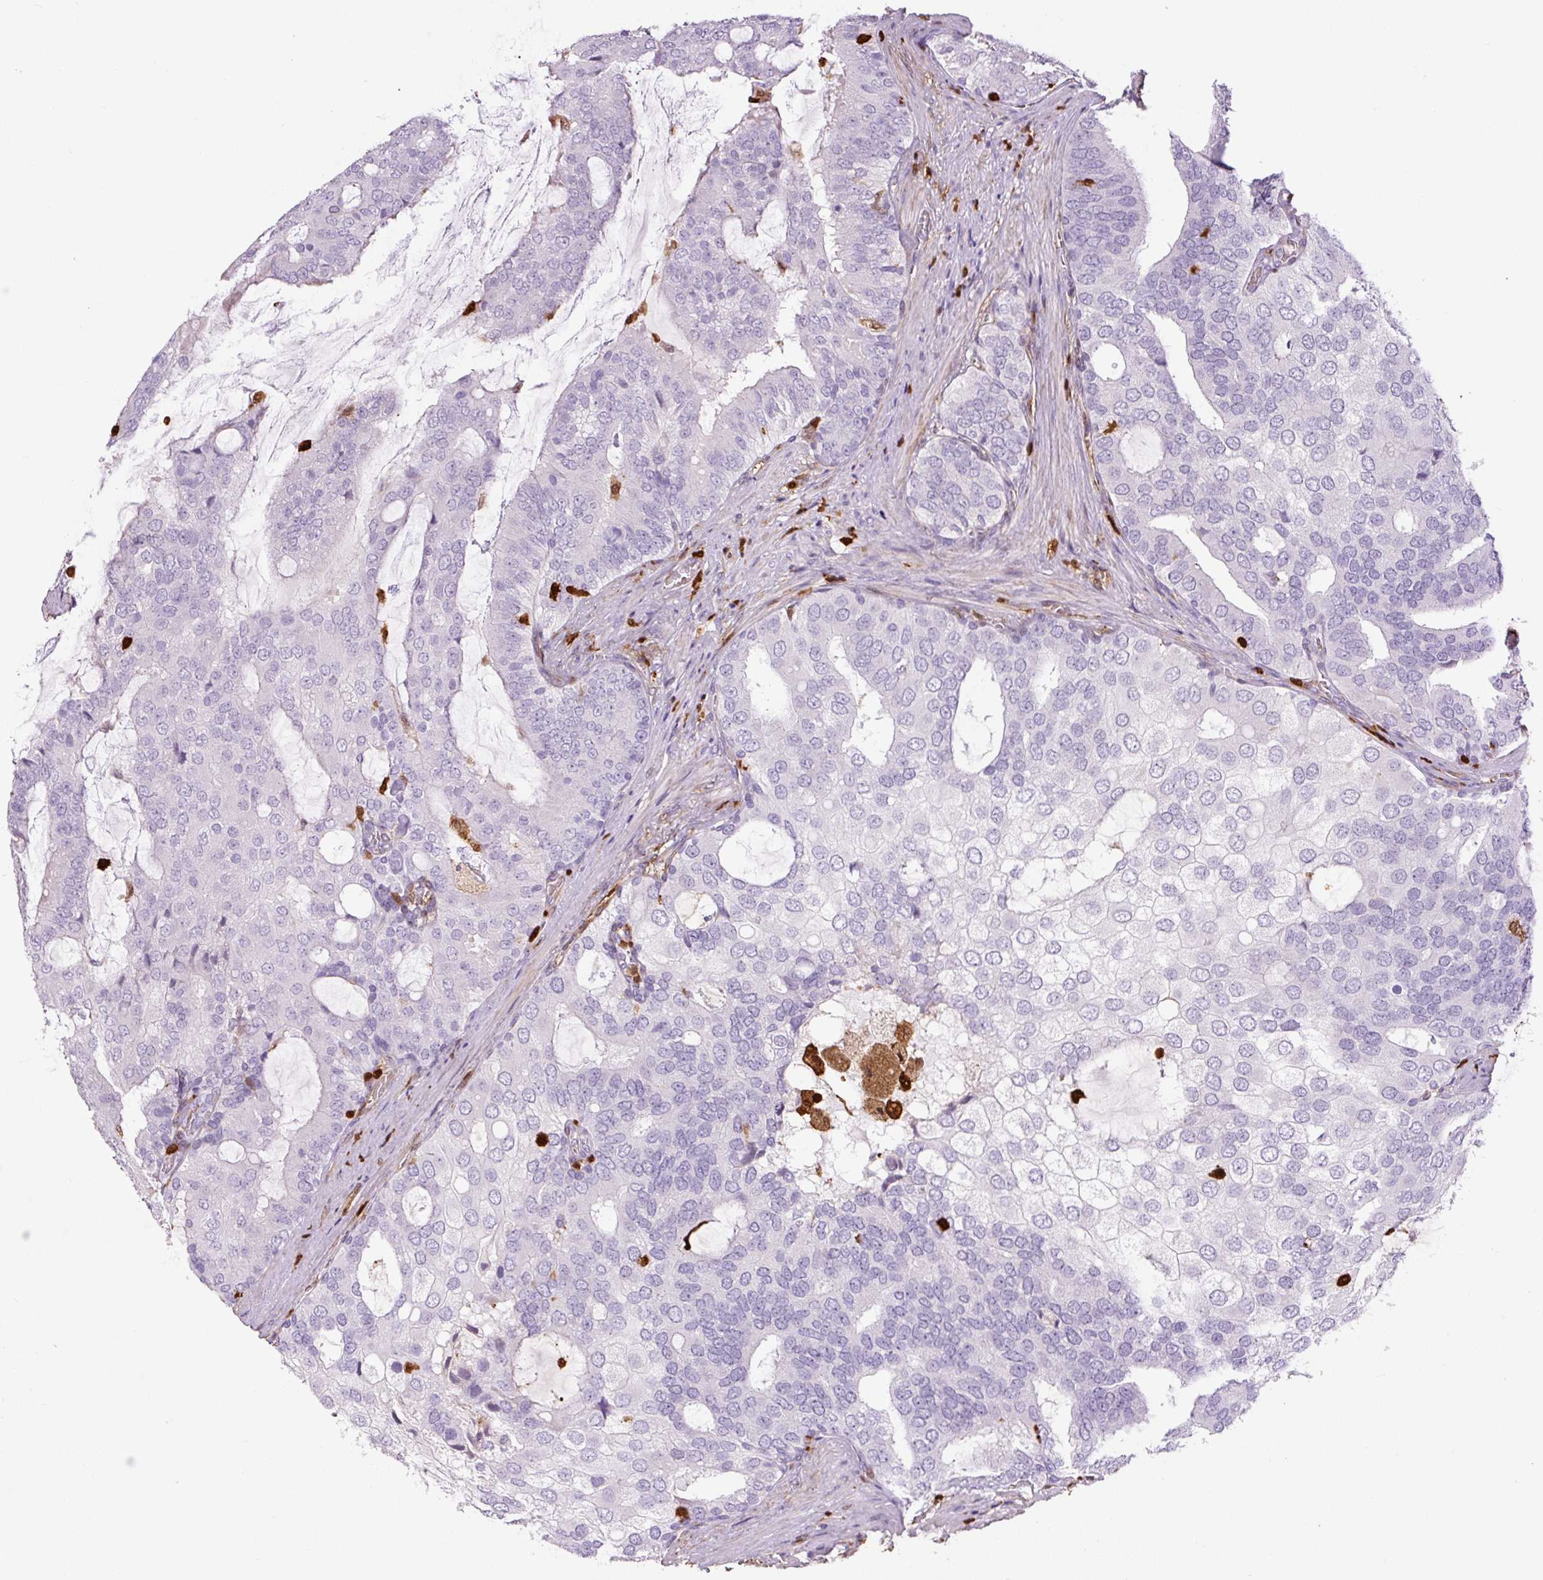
{"staining": {"intensity": "negative", "quantity": "none", "location": "none"}, "tissue": "prostate cancer", "cell_type": "Tumor cells", "image_type": "cancer", "snomed": [{"axis": "morphology", "description": "Adenocarcinoma, High grade"}, {"axis": "topography", "description": "Prostate"}], "caption": "DAB (3,3'-diaminobenzidine) immunohistochemical staining of prostate cancer exhibits no significant staining in tumor cells.", "gene": "S100A4", "patient": {"sex": "male", "age": 55}}